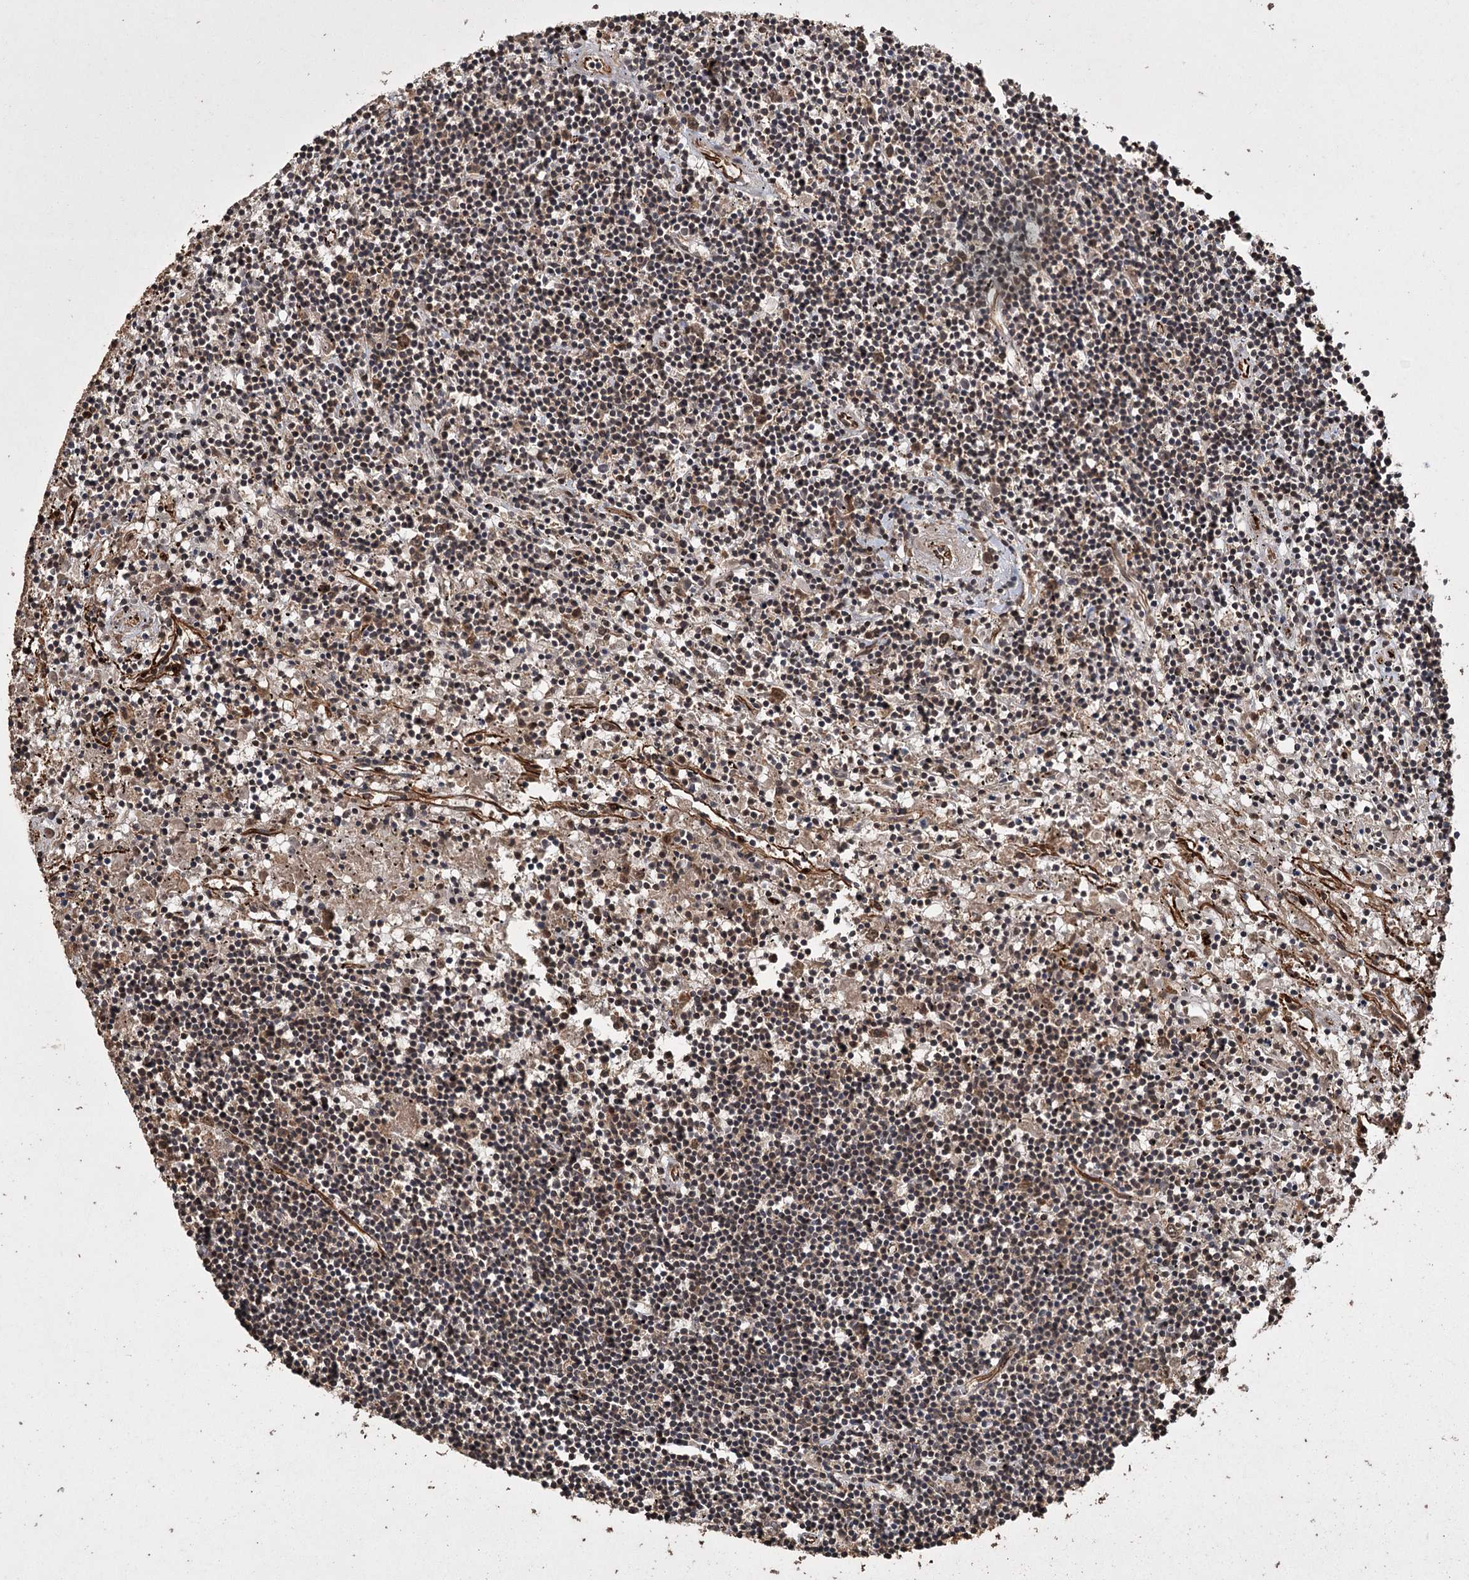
{"staining": {"intensity": "weak", "quantity": "25%-75%", "location": "cytoplasmic/membranous"}, "tissue": "lymphoma", "cell_type": "Tumor cells", "image_type": "cancer", "snomed": [{"axis": "morphology", "description": "Malignant lymphoma, non-Hodgkin's type, Low grade"}, {"axis": "topography", "description": "Spleen"}], "caption": "Immunohistochemical staining of human malignant lymphoma, non-Hodgkin's type (low-grade) shows low levels of weak cytoplasmic/membranous expression in about 25%-75% of tumor cells.", "gene": "RPAP3", "patient": {"sex": "male", "age": 76}}